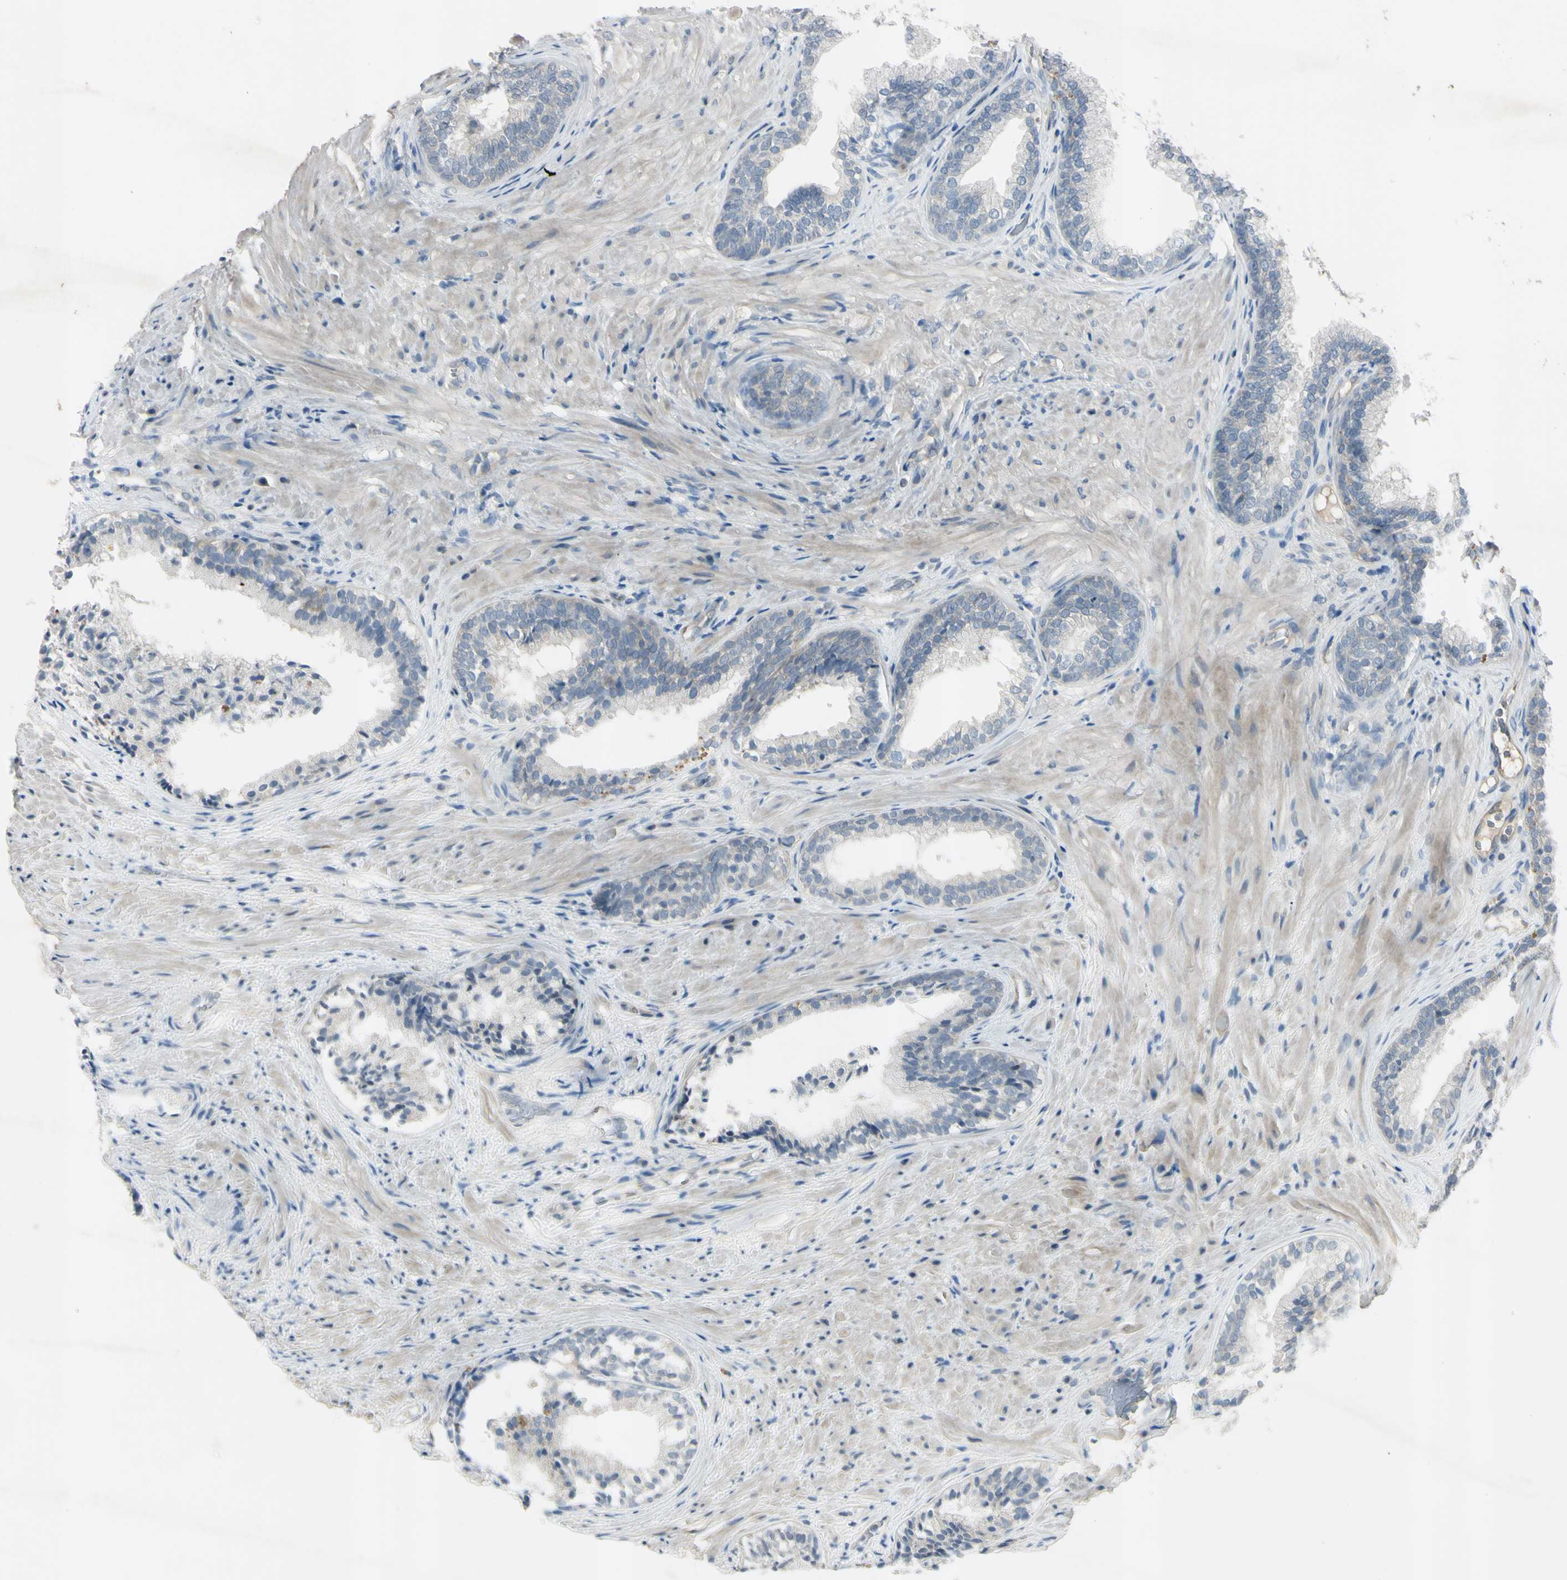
{"staining": {"intensity": "negative", "quantity": "none", "location": "none"}, "tissue": "prostate", "cell_type": "Glandular cells", "image_type": "normal", "snomed": [{"axis": "morphology", "description": "Normal tissue, NOS"}, {"axis": "topography", "description": "Prostate"}], "caption": "The histopathology image exhibits no significant expression in glandular cells of prostate.", "gene": "AATK", "patient": {"sex": "male", "age": 76}}